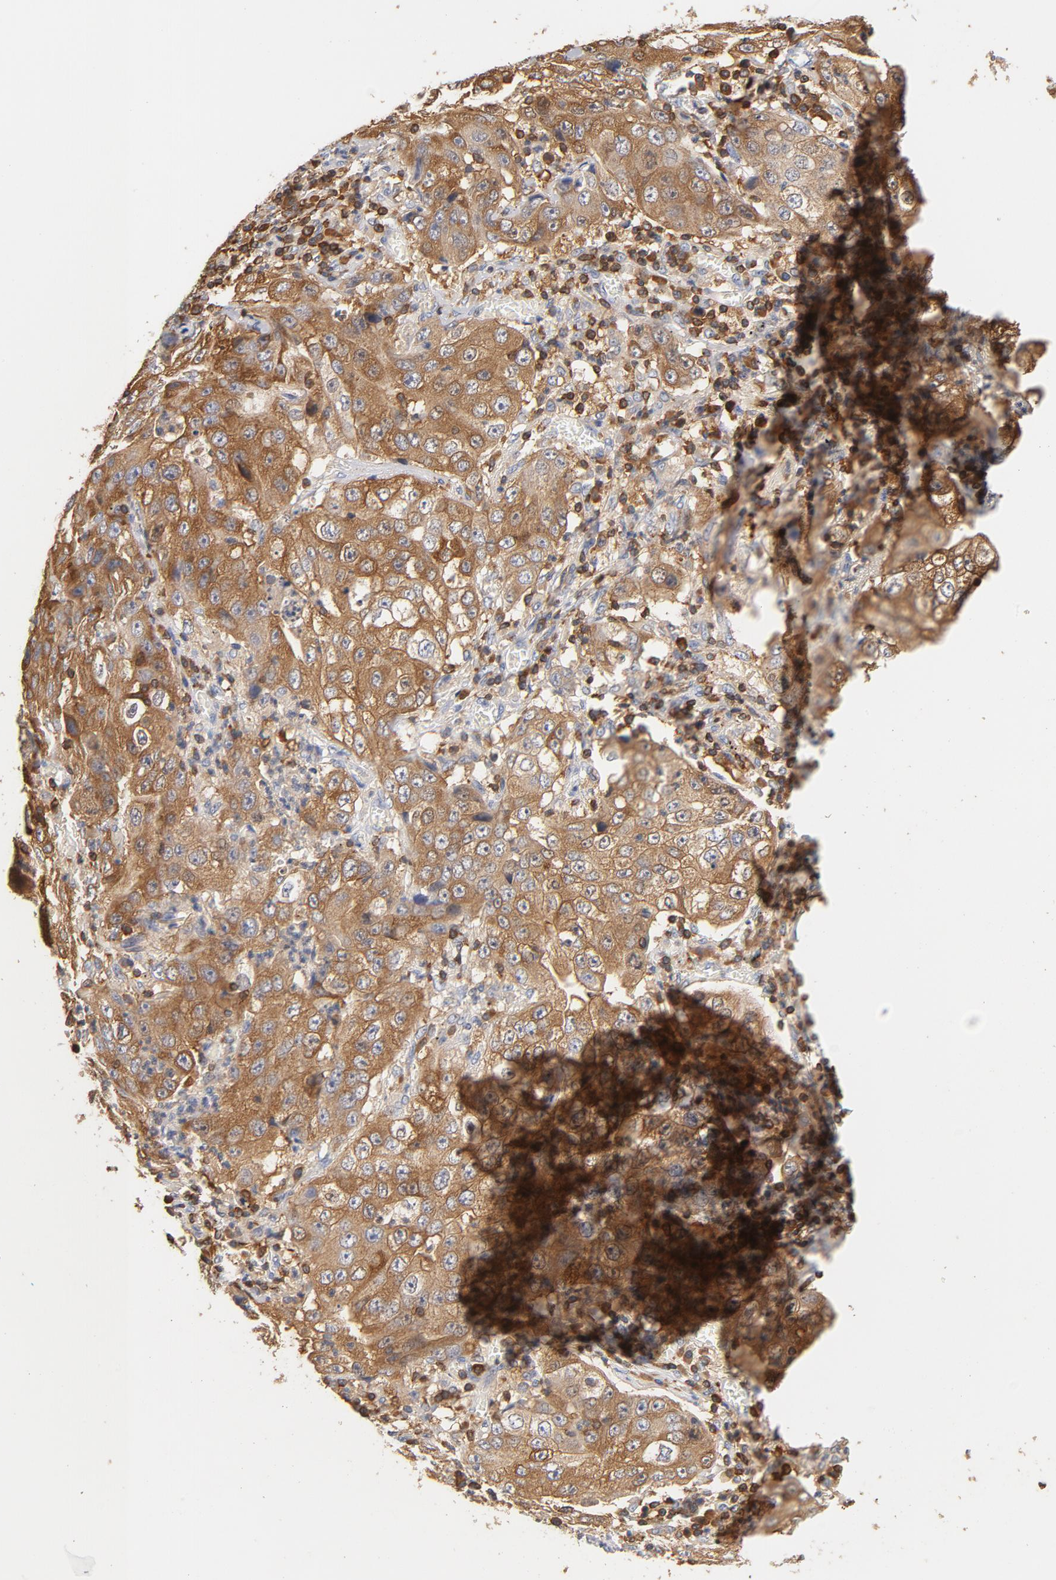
{"staining": {"intensity": "moderate", "quantity": ">75%", "location": "cytoplasmic/membranous"}, "tissue": "lung cancer", "cell_type": "Tumor cells", "image_type": "cancer", "snomed": [{"axis": "morphology", "description": "Squamous cell carcinoma, NOS"}, {"axis": "topography", "description": "Lung"}], "caption": "Lung cancer was stained to show a protein in brown. There is medium levels of moderate cytoplasmic/membranous staining in about >75% of tumor cells.", "gene": "EZR", "patient": {"sex": "male", "age": 64}}